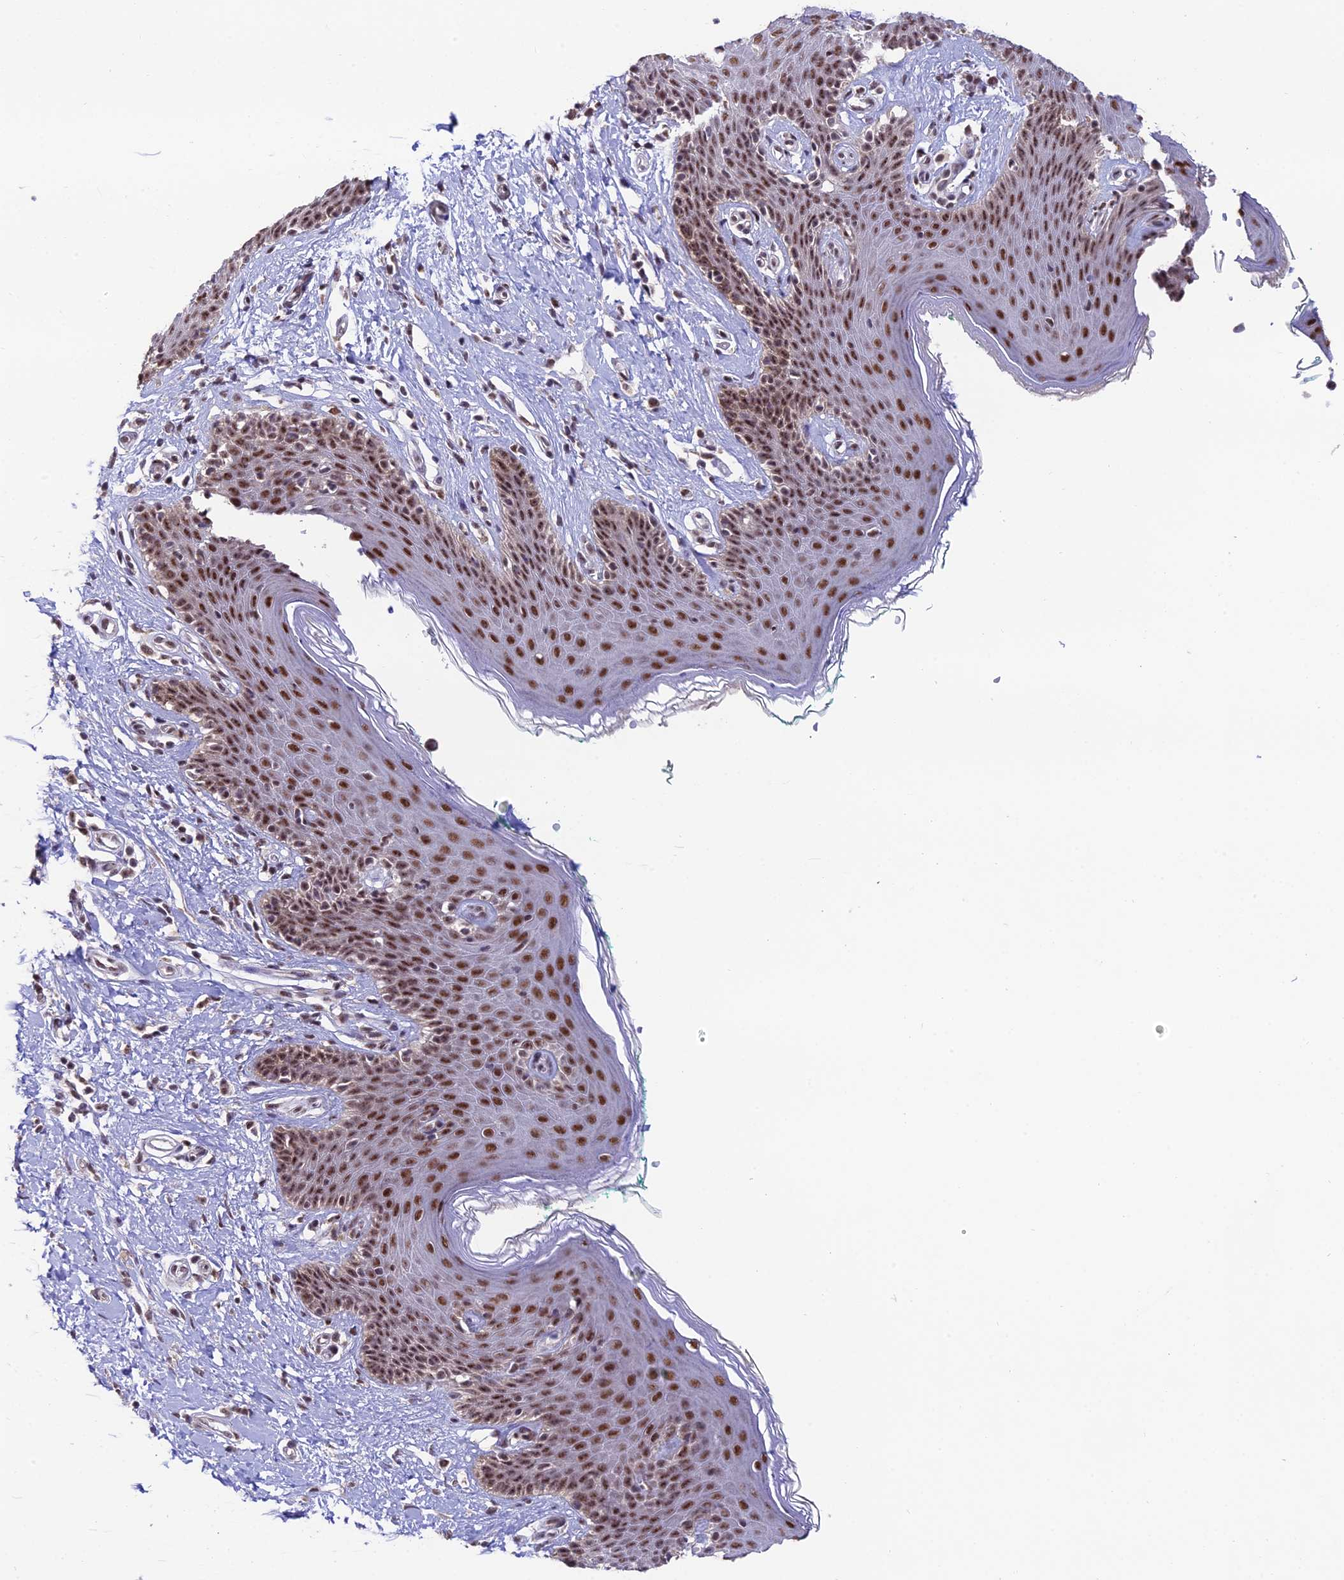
{"staining": {"intensity": "moderate", "quantity": ">75%", "location": "nuclear"}, "tissue": "skin", "cell_type": "Epidermal cells", "image_type": "normal", "snomed": [{"axis": "morphology", "description": "Normal tissue, NOS"}, {"axis": "topography", "description": "Vulva"}], "caption": "The micrograph shows staining of unremarkable skin, revealing moderate nuclear protein positivity (brown color) within epidermal cells.", "gene": "THOC7", "patient": {"sex": "female", "age": 66}}